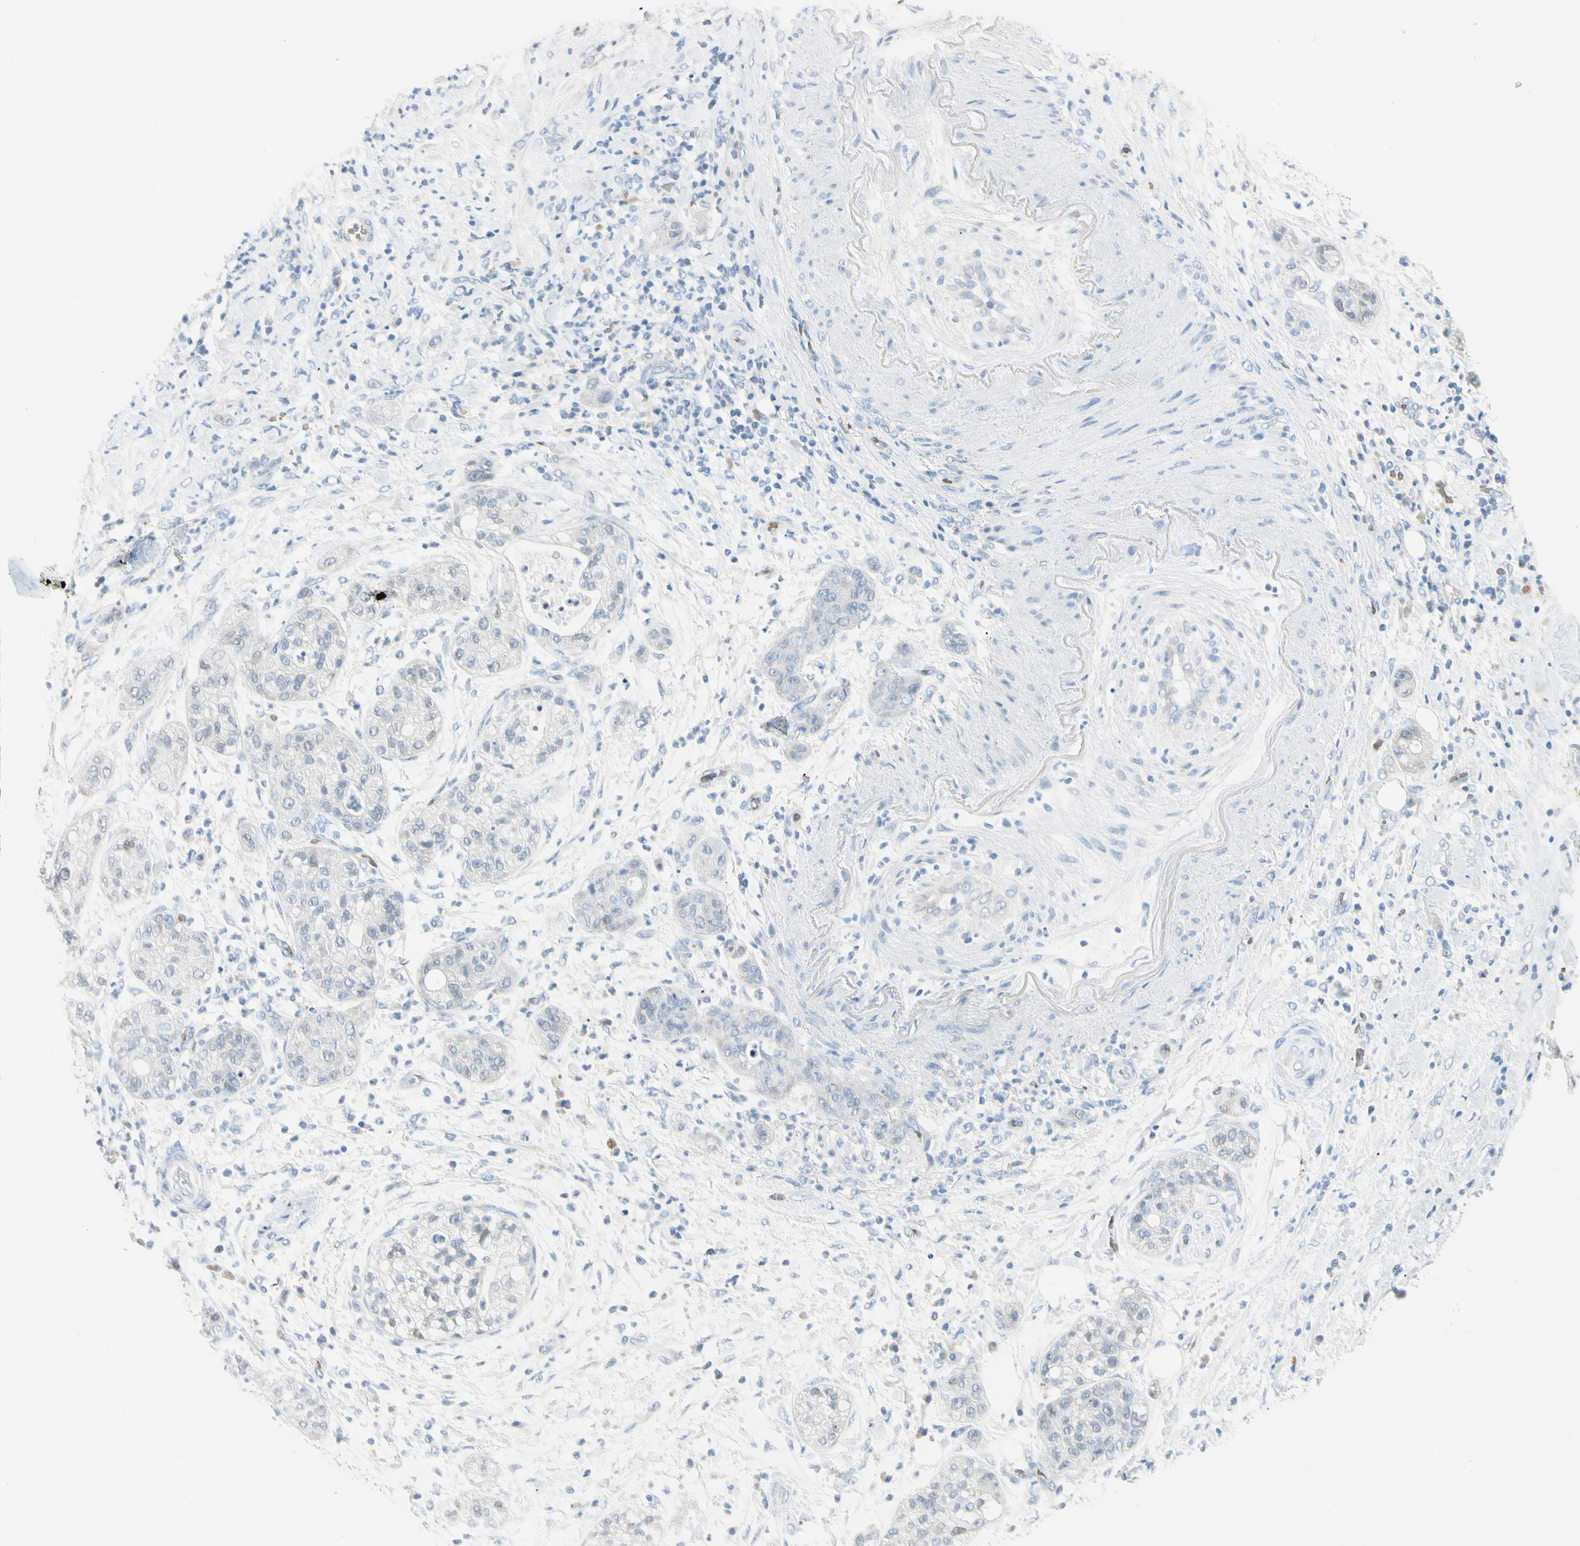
{"staining": {"intensity": "negative", "quantity": "none", "location": "none"}, "tissue": "pancreatic cancer", "cell_type": "Tumor cells", "image_type": "cancer", "snomed": [{"axis": "morphology", "description": "Adenocarcinoma, NOS"}, {"axis": "topography", "description": "Pancreas"}], "caption": "This micrograph is of pancreatic cancer (adenocarcinoma) stained with immunohistochemistry (IHC) to label a protein in brown with the nuclei are counter-stained blue. There is no positivity in tumor cells.", "gene": "CA1", "patient": {"sex": "female", "age": 78}}